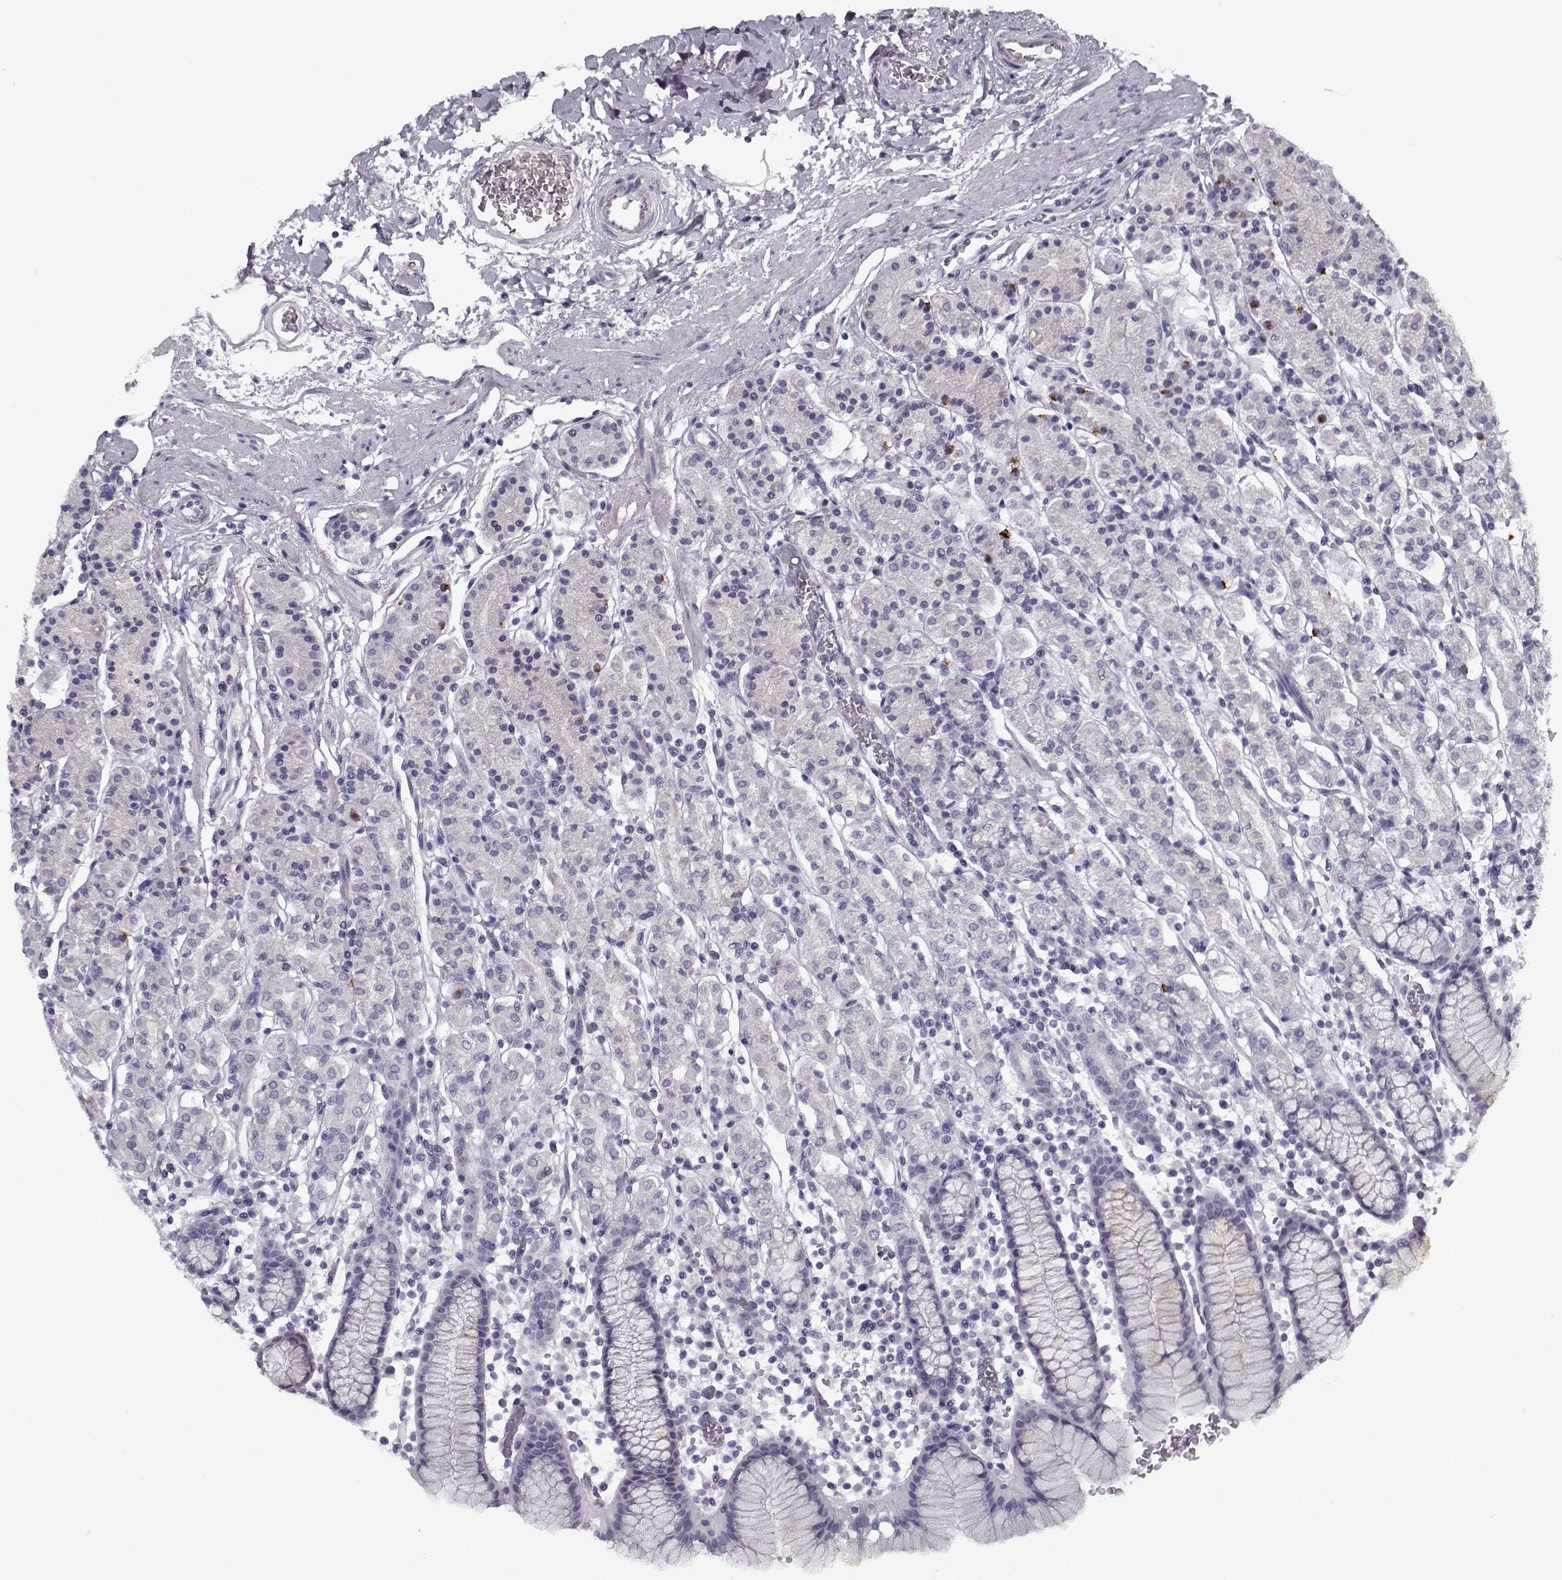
{"staining": {"intensity": "negative", "quantity": "none", "location": "none"}, "tissue": "stomach", "cell_type": "Glandular cells", "image_type": "normal", "snomed": [{"axis": "morphology", "description": "Normal tissue, NOS"}, {"axis": "topography", "description": "Stomach, upper"}, {"axis": "topography", "description": "Stomach"}], "caption": "Histopathology image shows no protein positivity in glandular cells of normal stomach. (DAB IHC, high magnification).", "gene": "SPACA9", "patient": {"sex": "male", "age": 62}}